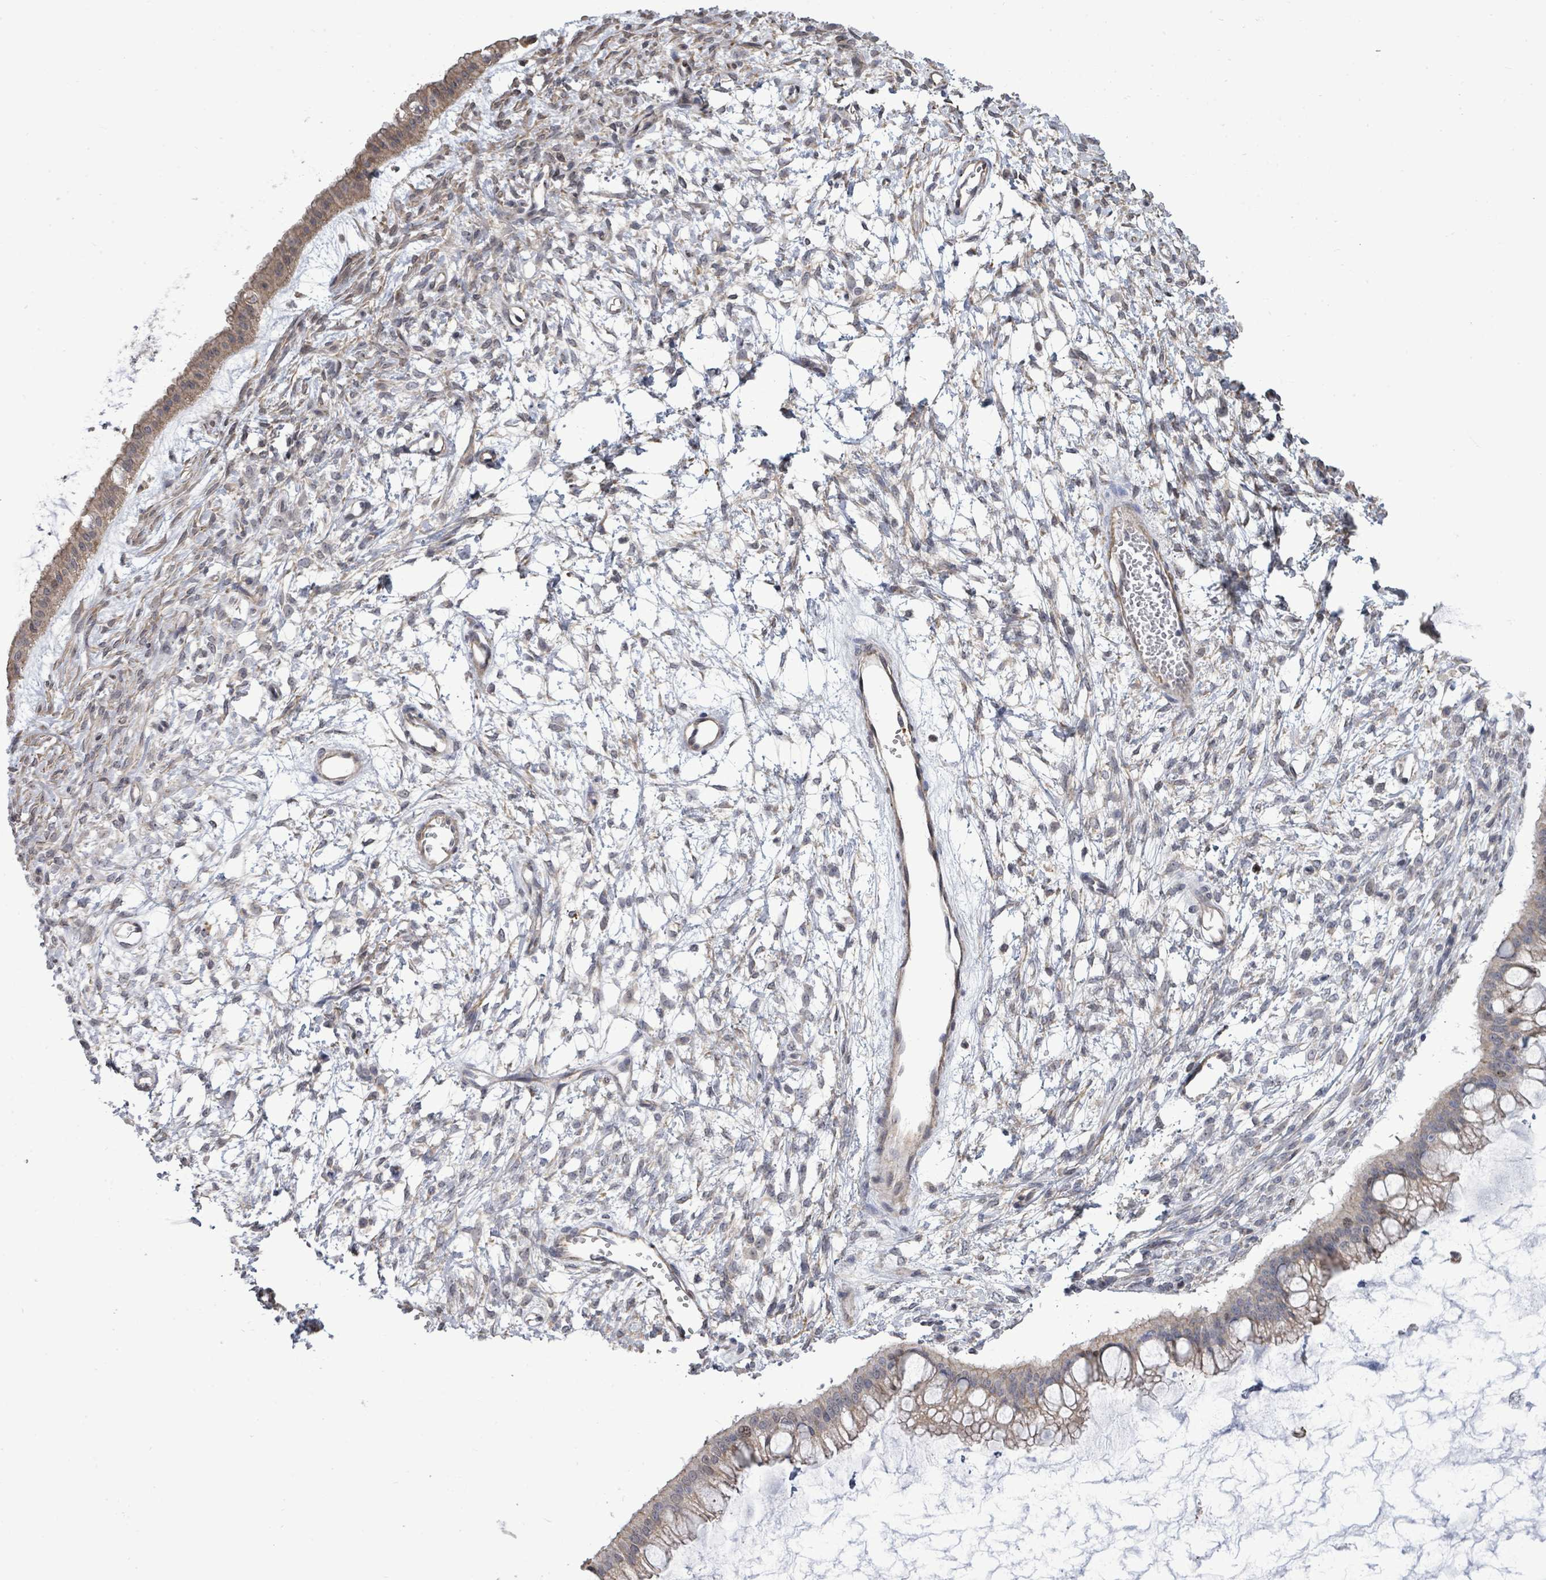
{"staining": {"intensity": "weak", "quantity": ">75%", "location": "cytoplasmic/membranous"}, "tissue": "ovarian cancer", "cell_type": "Tumor cells", "image_type": "cancer", "snomed": [{"axis": "morphology", "description": "Cystadenocarcinoma, mucinous, NOS"}, {"axis": "topography", "description": "Ovary"}], "caption": "DAB (3,3'-diaminobenzidine) immunohistochemical staining of ovarian cancer (mucinous cystadenocarcinoma) shows weak cytoplasmic/membranous protein positivity in approximately >75% of tumor cells.", "gene": "PAPSS1", "patient": {"sex": "female", "age": 73}}